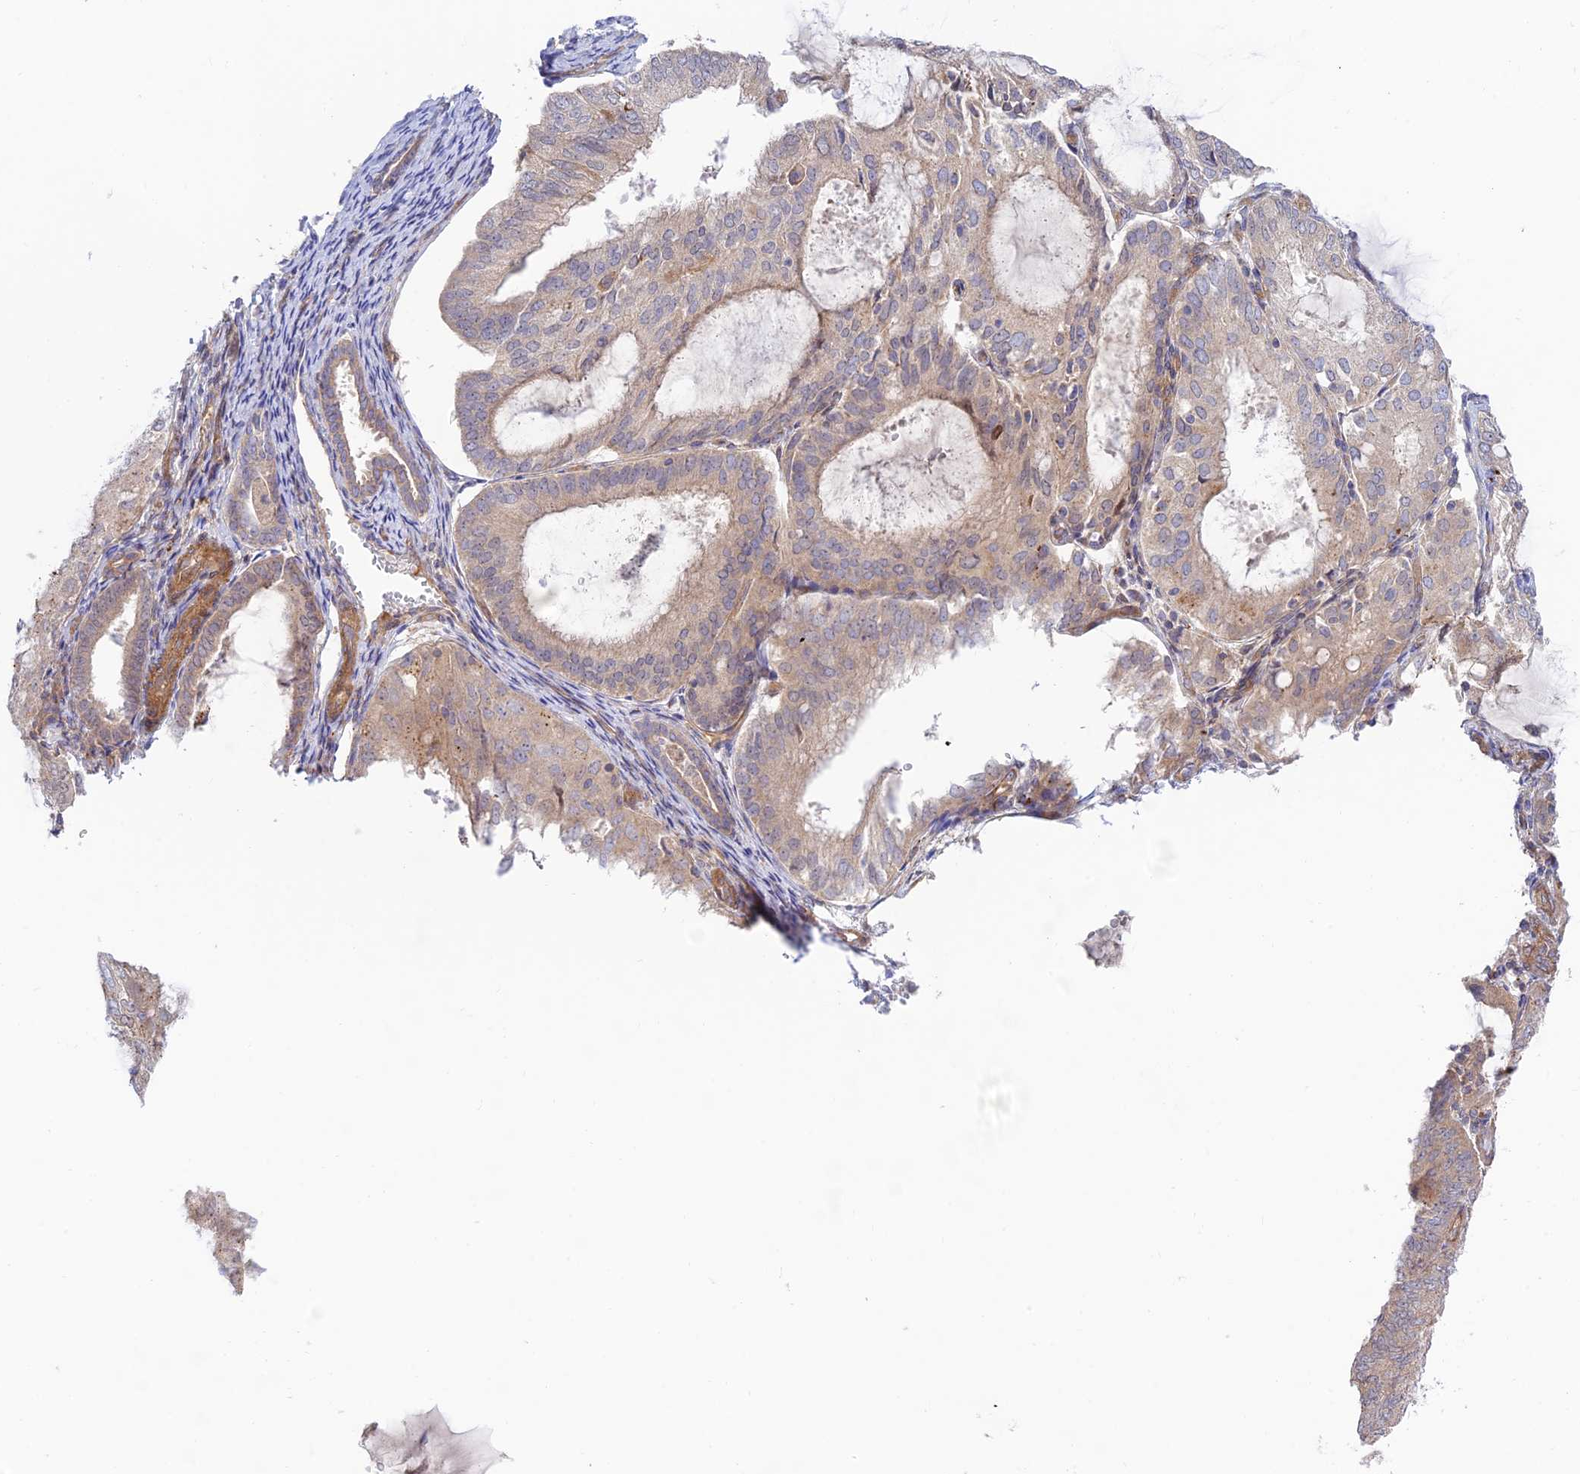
{"staining": {"intensity": "weak", "quantity": "<25%", "location": "cytoplasmic/membranous"}, "tissue": "endometrial cancer", "cell_type": "Tumor cells", "image_type": "cancer", "snomed": [{"axis": "morphology", "description": "Adenocarcinoma, NOS"}, {"axis": "topography", "description": "Endometrium"}], "caption": "The histopathology image displays no staining of tumor cells in adenocarcinoma (endometrial).", "gene": "KCNAB1", "patient": {"sex": "female", "age": 81}}